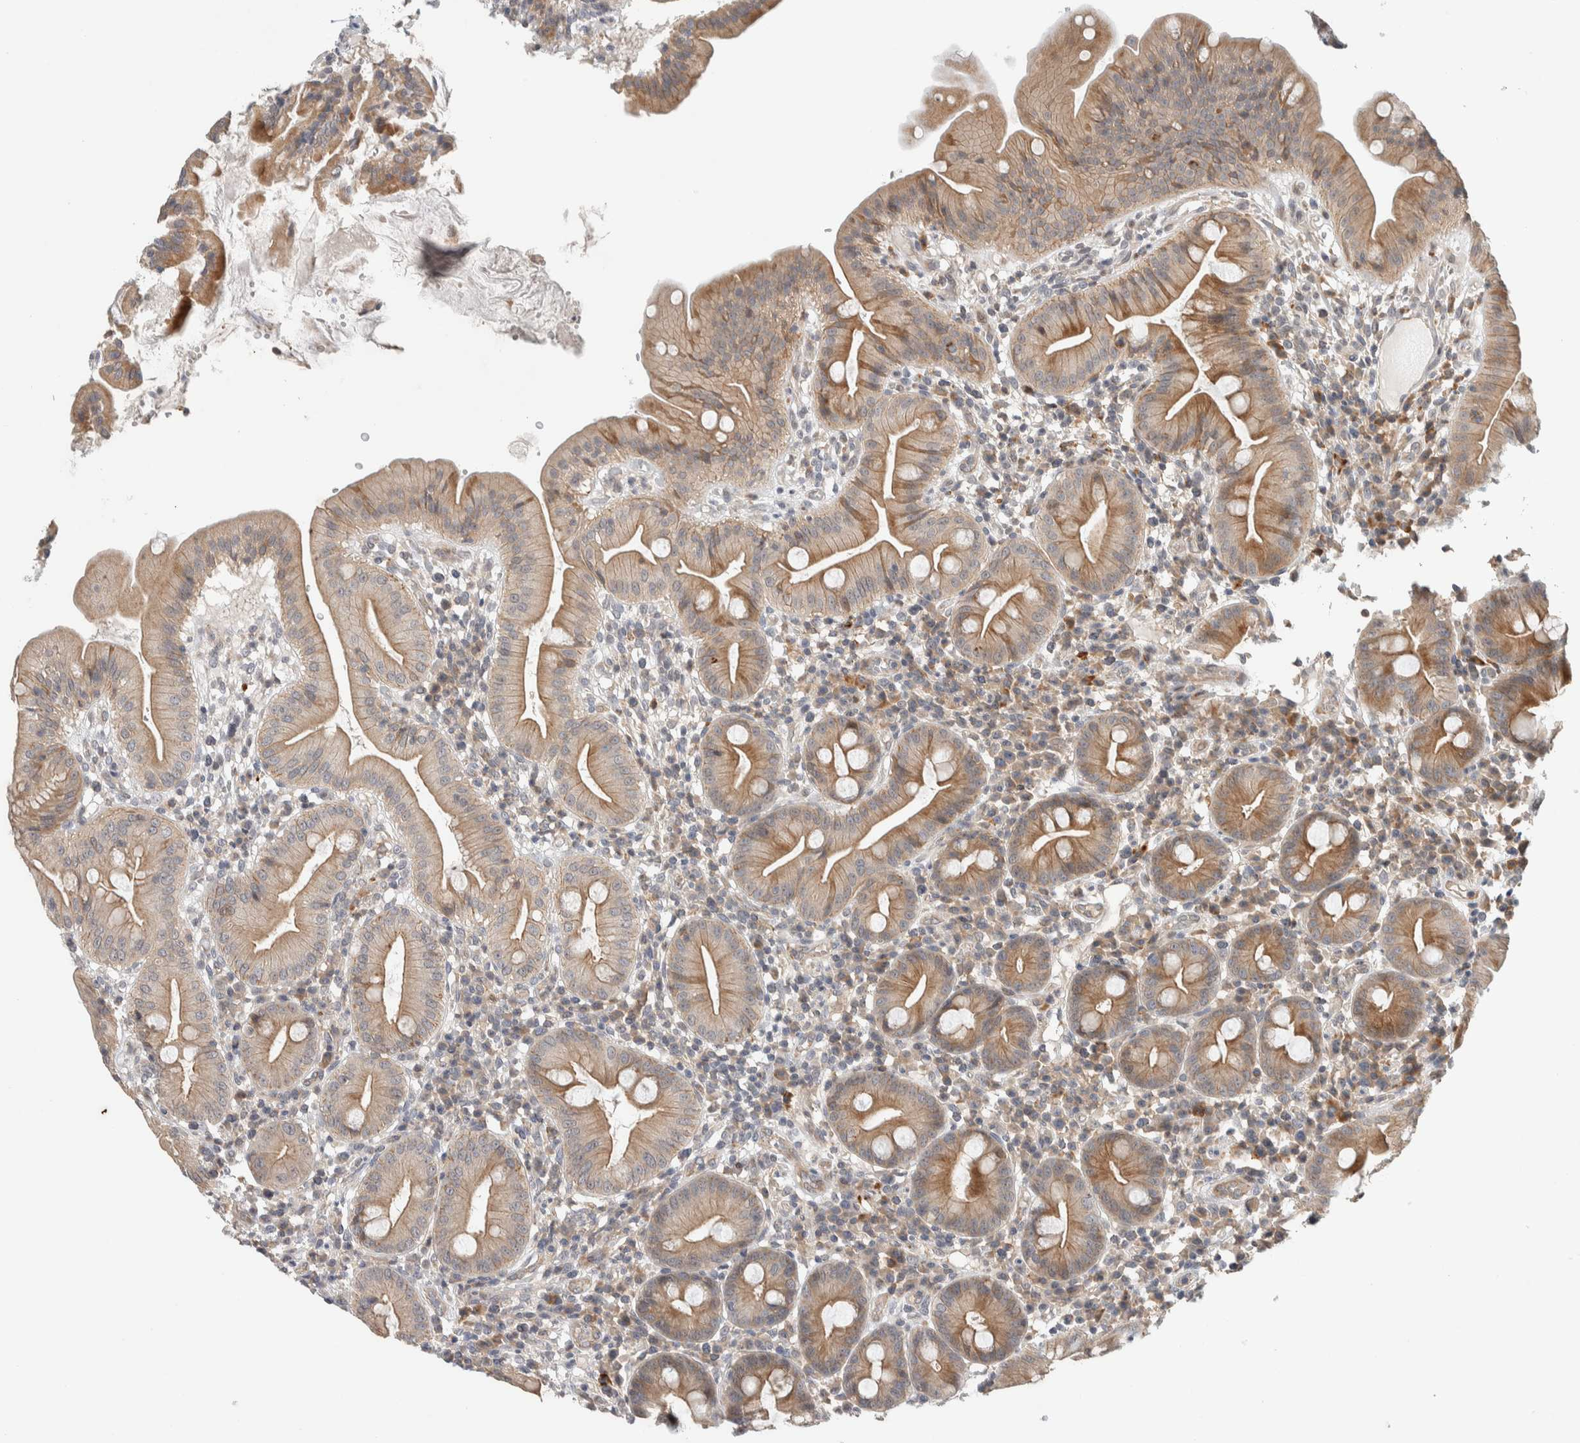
{"staining": {"intensity": "moderate", "quantity": ">75%", "location": "cytoplasmic/membranous"}, "tissue": "duodenum", "cell_type": "Glandular cells", "image_type": "normal", "snomed": [{"axis": "morphology", "description": "Normal tissue, NOS"}, {"axis": "topography", "description": "Duodenum"}], "caption": "IHC photomicrograph of benign duodenum stained for a protein (brown), which displays medium levels of moderate cytoplasmic/membranous expression in about >75% of glandular cells.", "gene": "DEPTOR", "patient": {"sex": "male", "age": 50}}